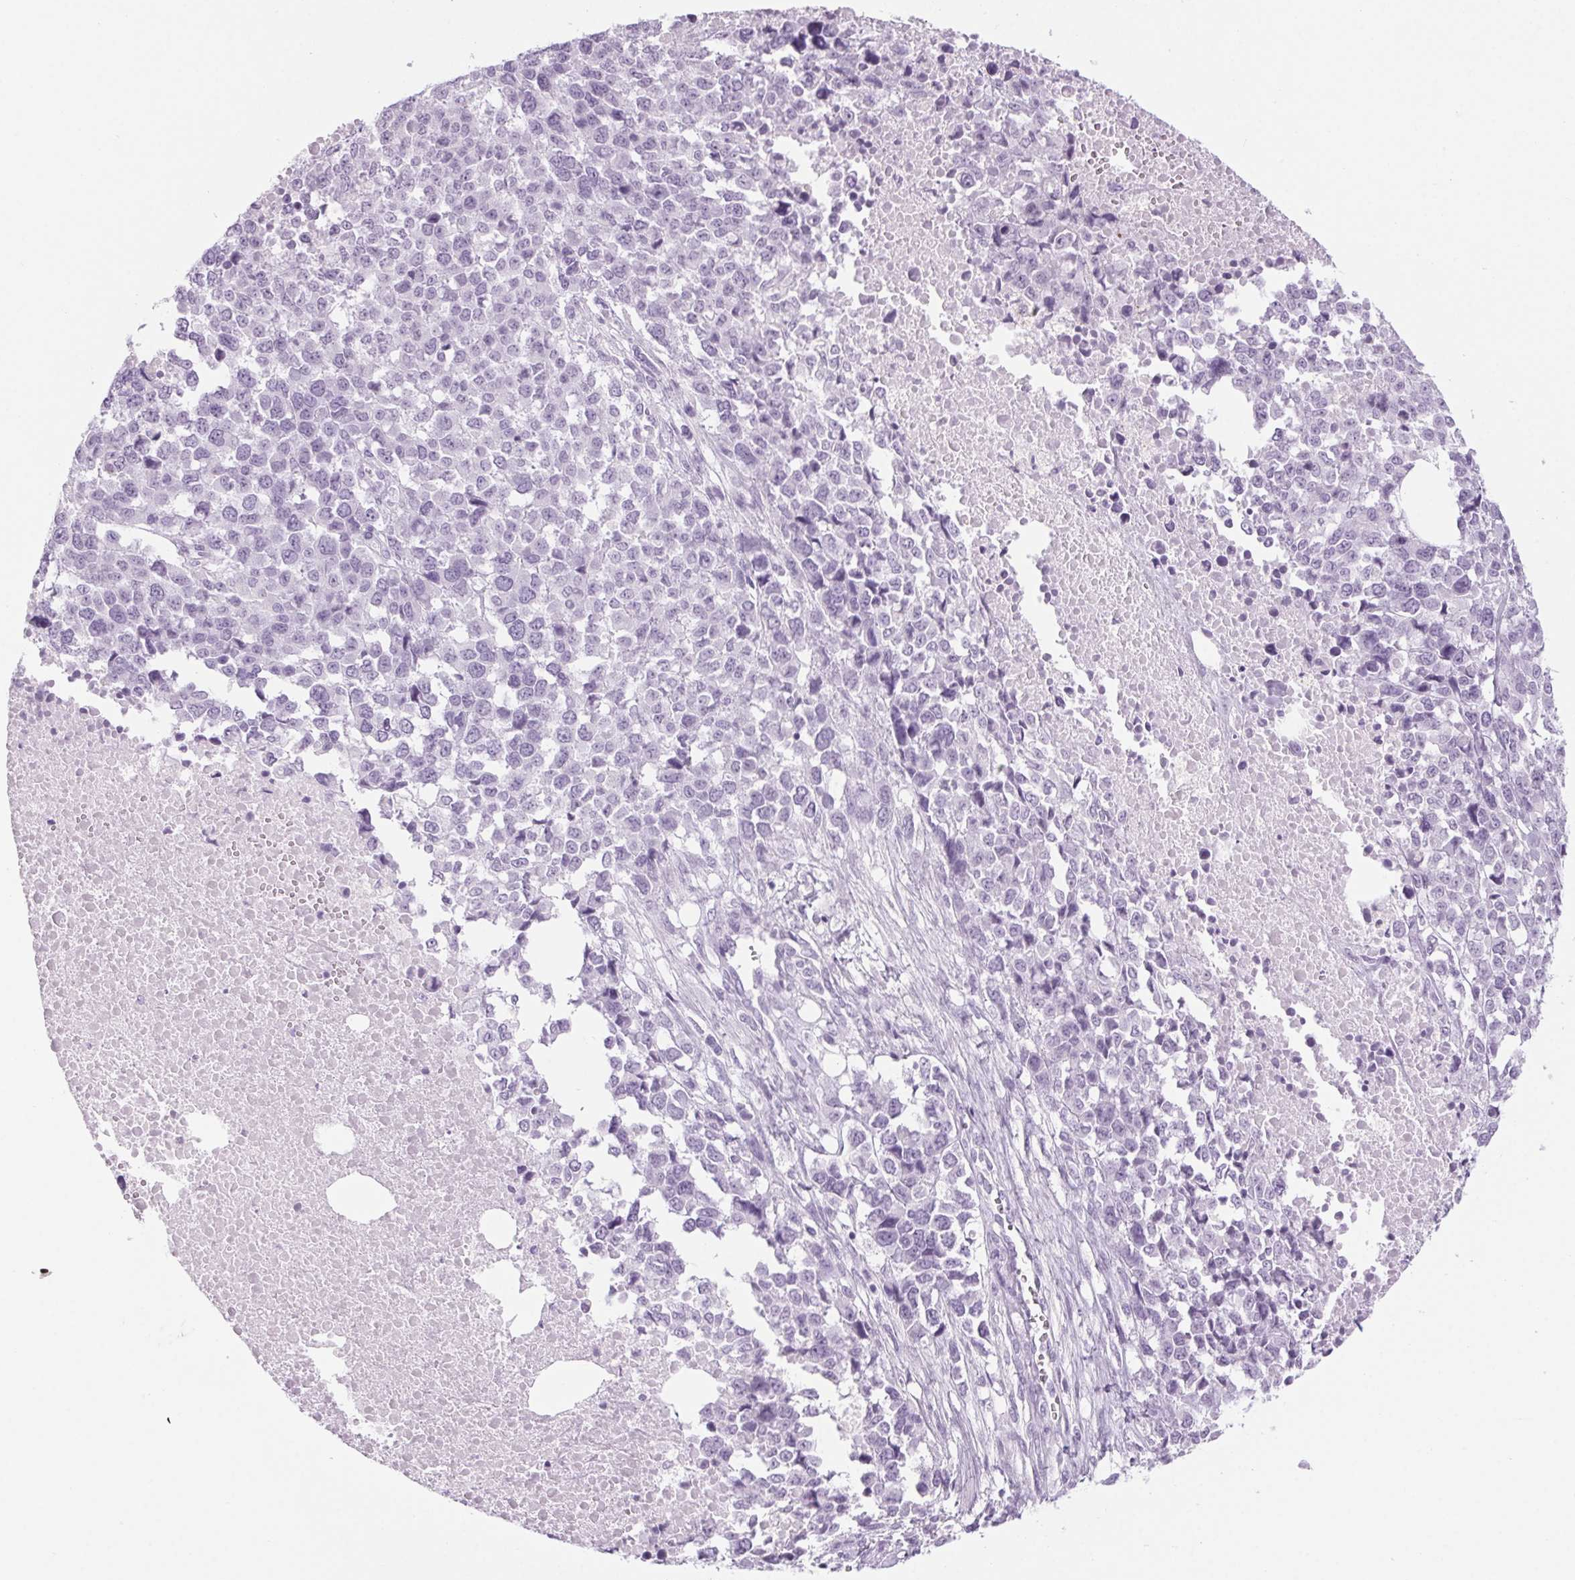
{"staining": {"intensity": "negative", "quantity": "none", "location": "none"}, "tissue": "melanoma", "cell_type": "Tumor cells", "image_type": "cancer", "snomed": [{"axis": "morphology", "description": "Malignant melanoma, Metastatic site"}, {"axis": "topography", "description": "Skin"}], "caption": "DAB immunohistochemical staining of human malignant melanoma (metastatic site) demonstrates no significant staining in tumor cells.", "gene": "LRP2", "patient": {"sex": "male", "age": 84}}